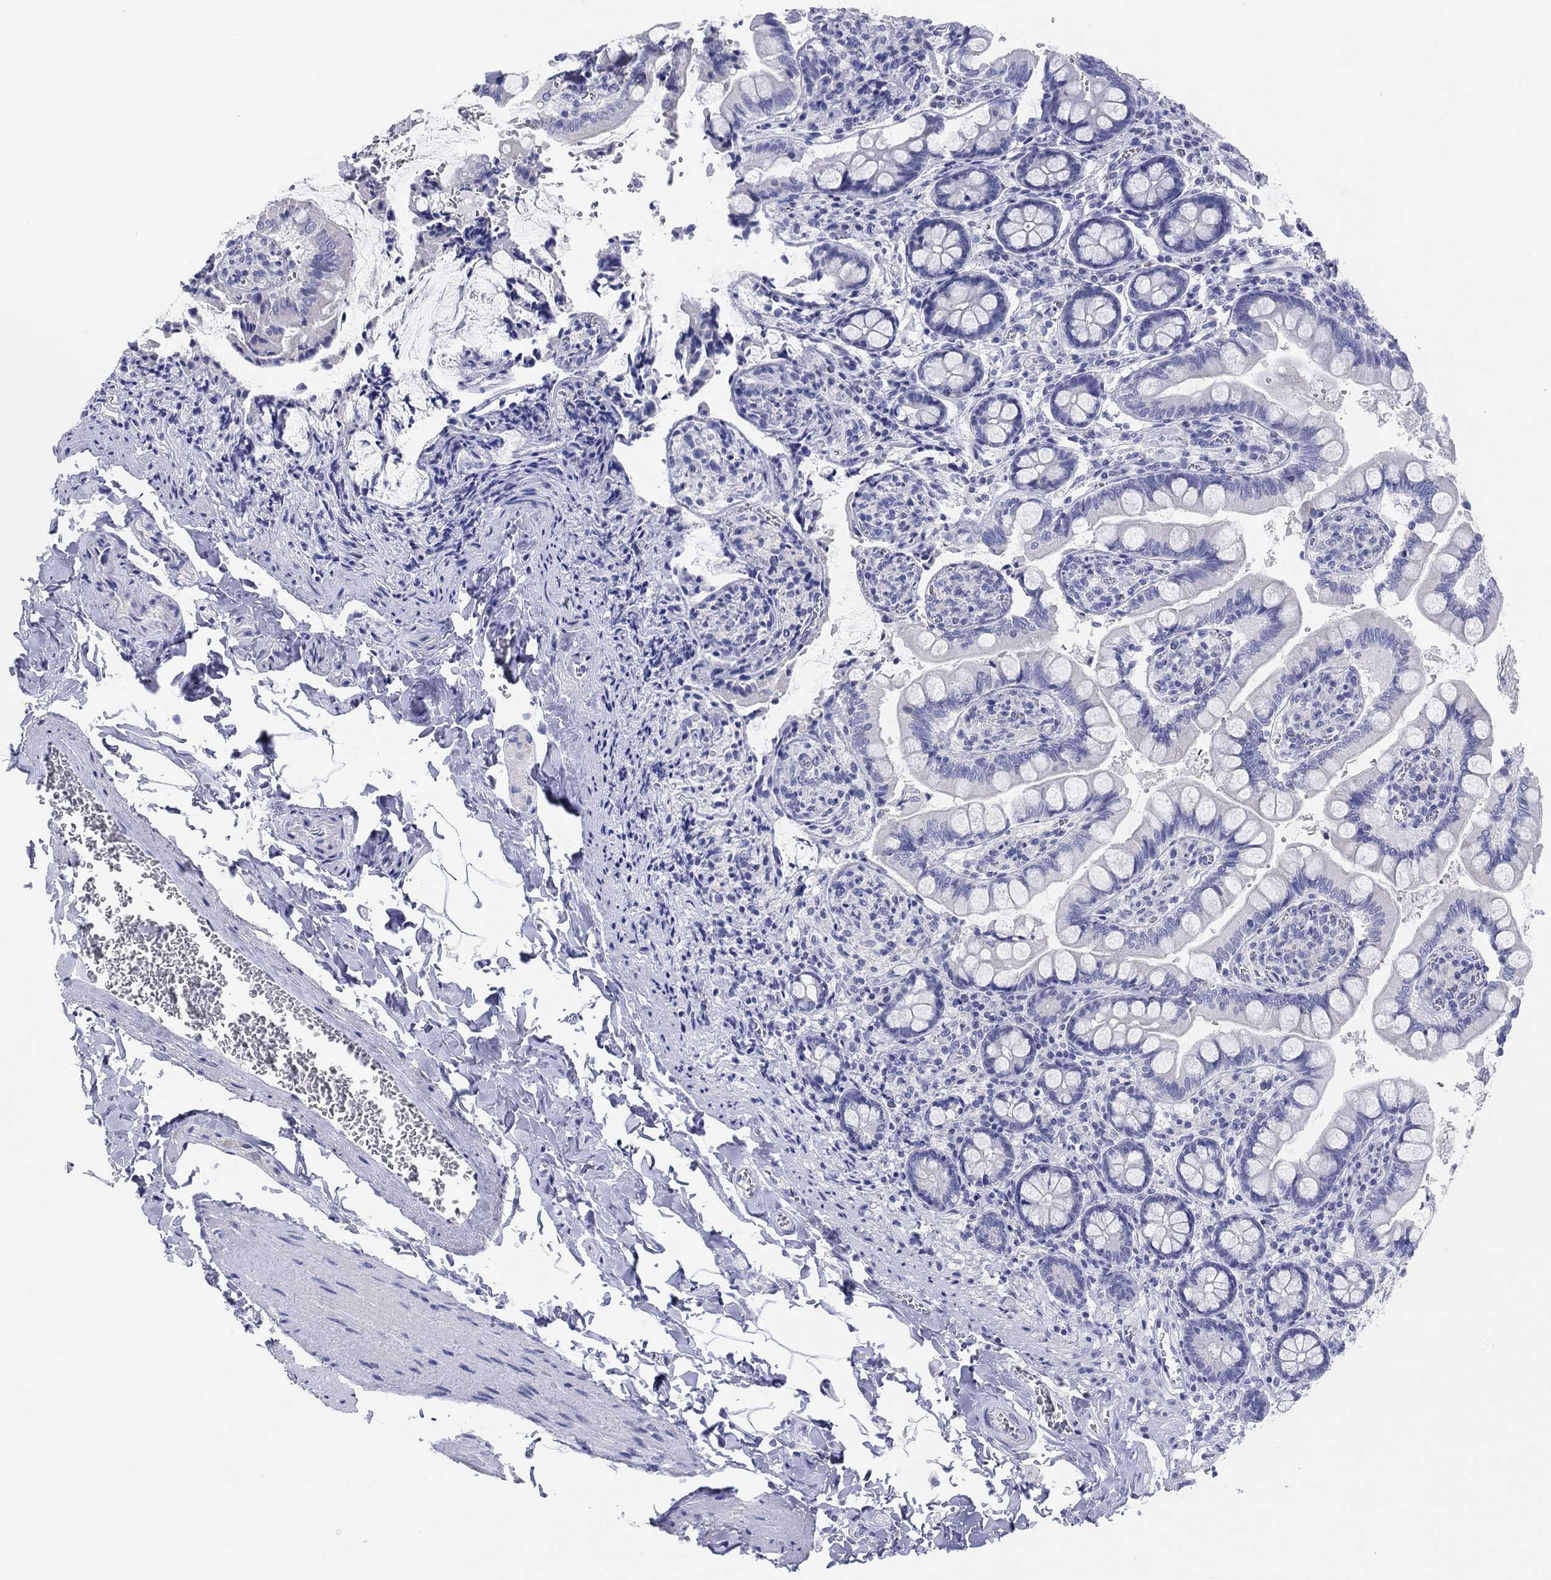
{"staining": {"intensity": "negative", "quantity": "none", "location": "none"}, "tissue": "small intestine", "cell_type": "Glandular cells", "image_type": "normal", "snomed": [{"axis": "morphology", "description": "Normal tissue, NOS"}, {"axis": "topography", "description": "Small intestine"}], "caption": "Image shows no significant protein expression in glandular cells of unremarkable small intestine.", "gene": "ERICH3", "patient": {"sex": "female", "age": 56}}